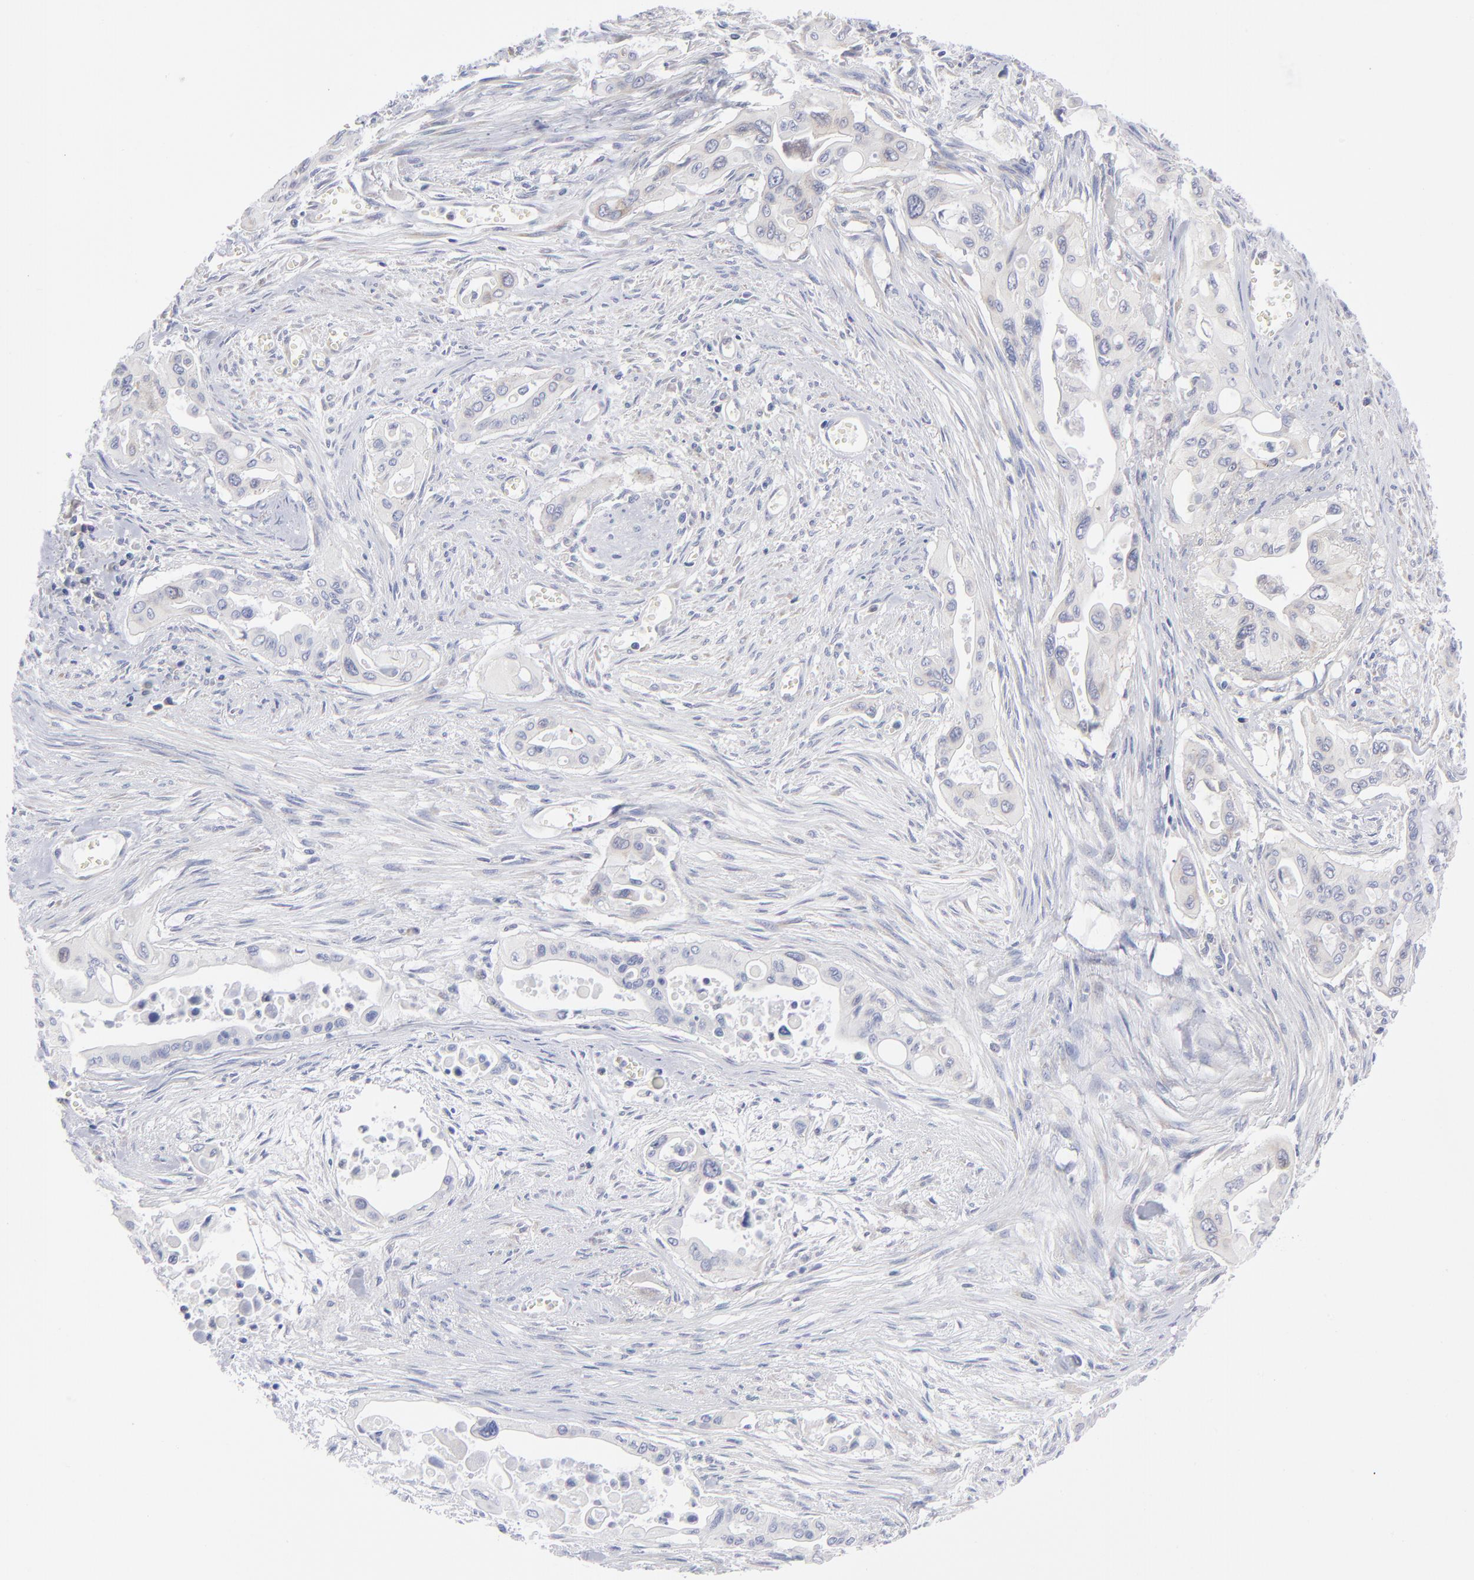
{"staining": {"intensity": "moderate", "quantity": ">75%", "location": "cytoplasmic/membranous"}, "tissue": "pancreatic cancer", "cell_type": "Tumor cells", "image_type": "cancer", "snomed": [{"axis": "morphology", "description": "Adenocarcinoma, NOS"}, {"axis": "topography", "description": "Pancreas"}], "caption": "Protein expression by IHC demonstrates moderate cytoplasmic/membranous positivity in approximately >75% of tumor cells in adenocarcinoma (pancreatic).", "gene": "EIF2AK2", "patient": {"sex": "male", "age": 77}}